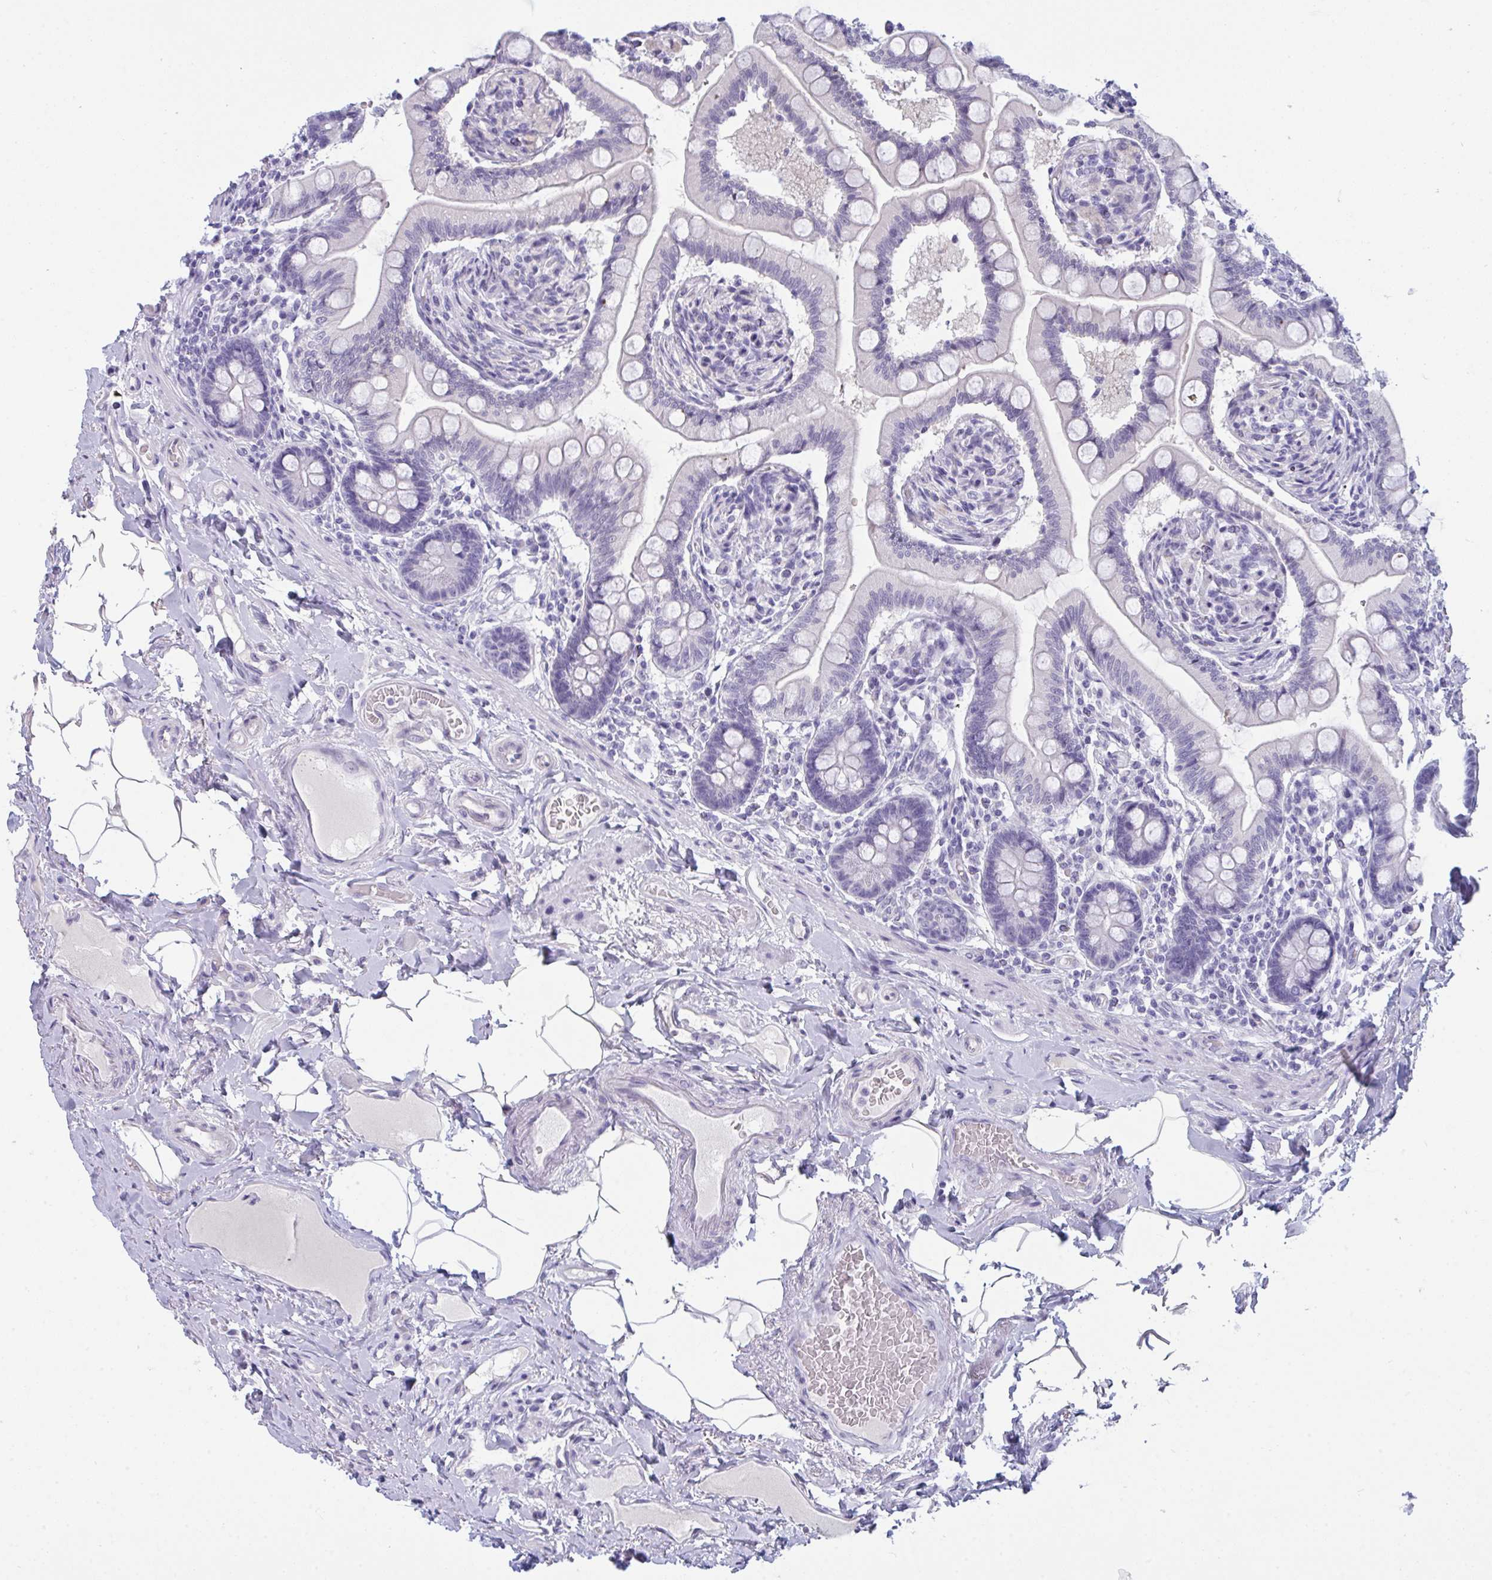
{"staining": {"intensity": "negative", "quantity": "none", "location": "none"}, "tissue": "small intestine", "cell_type": "Glandular cells", "image_type": "normal", "snomed": [{"axis": "morphology", "description": "Normal tissue, NOS"}, {"axis": "topography", "description": "Small intestine"}], "caption": "Immunohistochemical staining of normal human small intestine shows no significant positivity in glandular cells.", "gene": "PRDM9", "patient": {"sex": "female", "age": 64}}